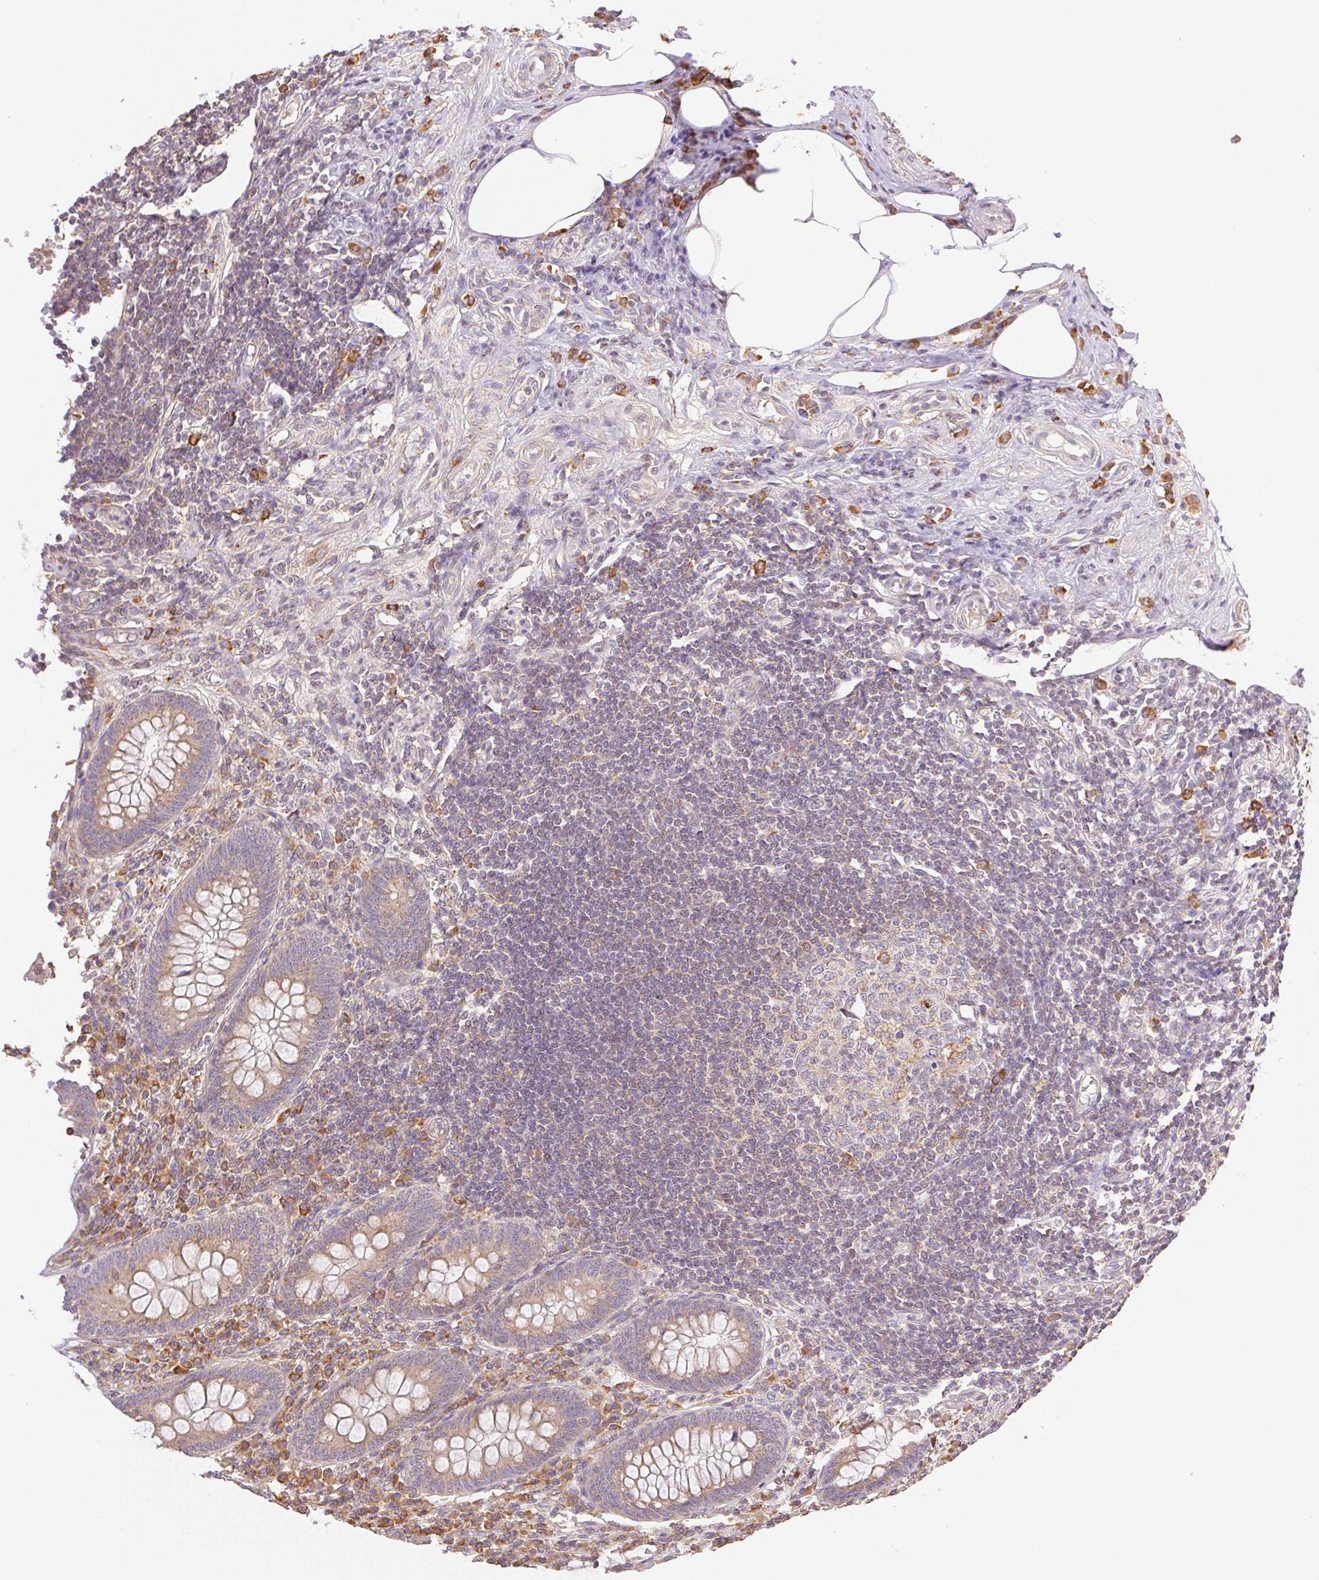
{"staining": {"intensity": "weak", "quantity": ">75%", "location": "cytoplasmic/membranous"}, "tissue": "appendix", "cell_type": "Glandular cells", "image_type": "normal", "snomed": [{"axis": "morphology", "description": "Normal tissue, NOS"}, {"axis": "topography", "description": "Appendix"}], "caption": "IHC (DAB (3,3'-diaminobenzidine)) staining of benign human appendix displays weak cytoplasmic/membranous protein positivity in approximately >75% of glandular cells.", "gene": "ENTREP1", "patient": {"sex": "female", "age": 57}}